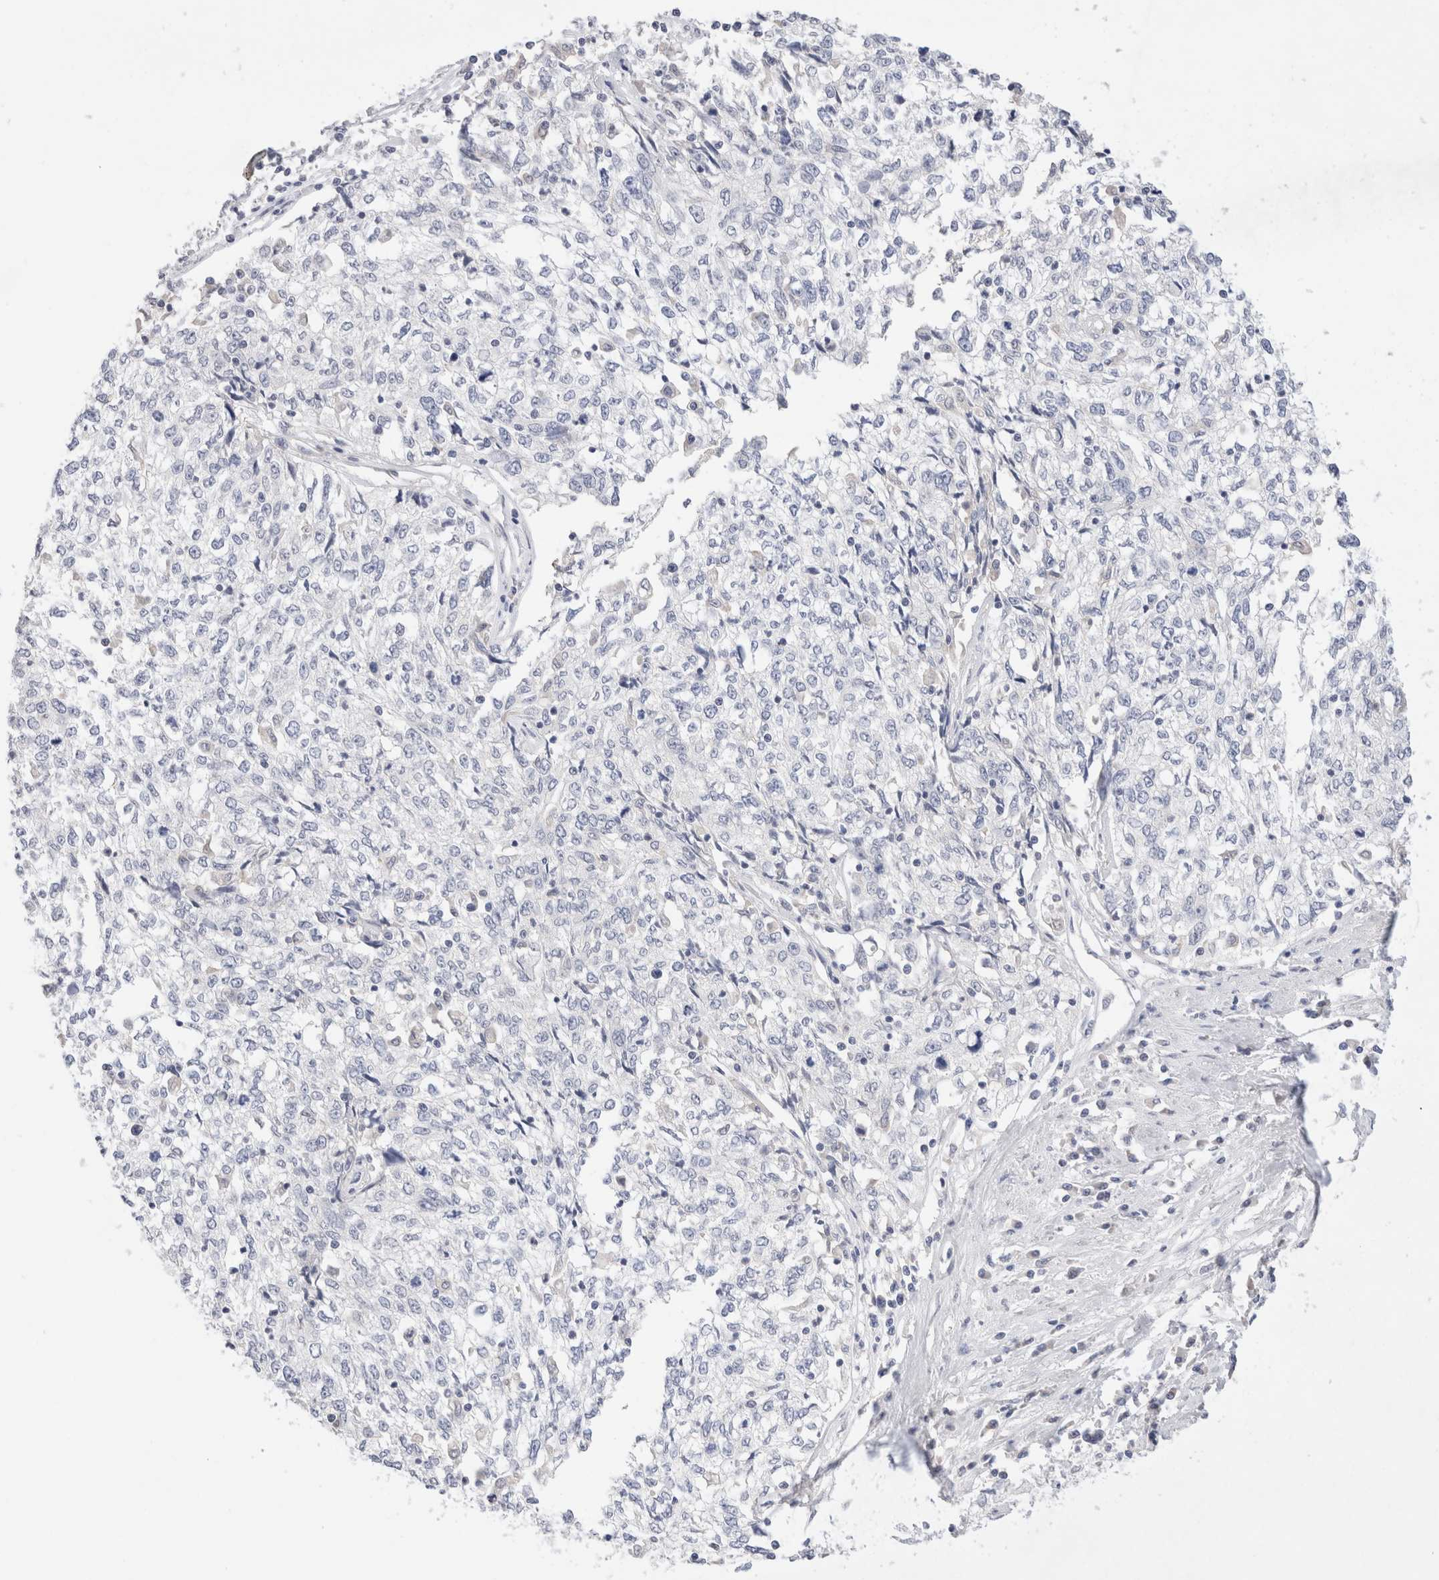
{"staining": {"intensity": "negative", "quantity": "none", "location": "none"}, "tissue": "cervical cancer", "cell_type": "Tumor cells", "image_type": "cancer", "snomed": [{"axis": "morphology", "description": "Squamous cell carcinoma, NOS"}, {"axis": "topography", "description": "Cervix"}], "caption": "Immunohistochemistry (IHC) image of cervical squamous cell carcinoma stained for a protein (brown), which exhibits no positivity in tumor cells.", "gene": "SPATA20", "patient": {"sex": "female", "age": 57}}